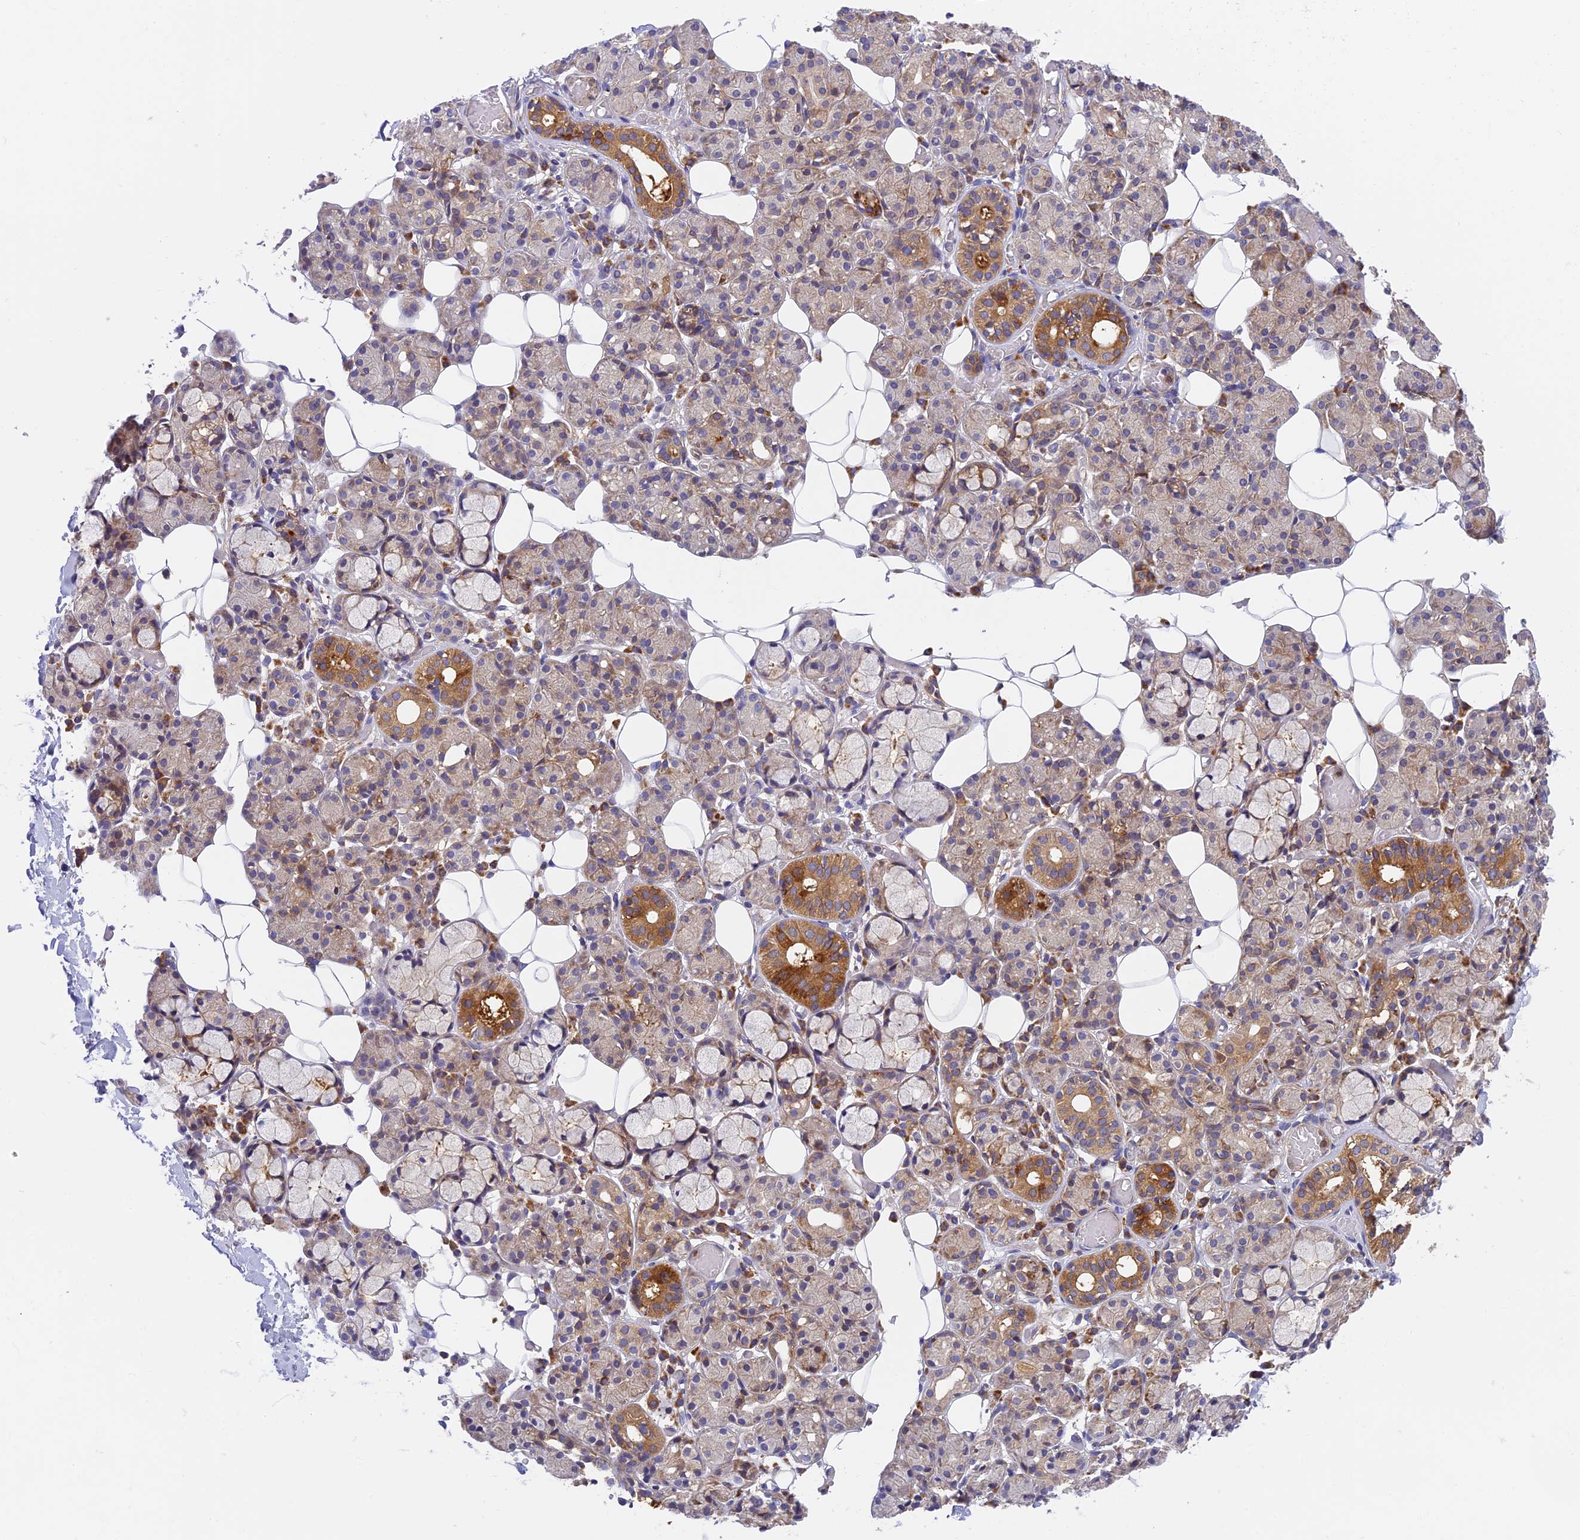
{"staining": {"intensity": "moderate", "quantity": "<25%", "location": "cytoplasmic/membranous"}, "tissue": "salivary gland", "cell_type": "Glandular cells", "image_type": "normal", "snomed": [{"axis": "morphology", "description": "Normal tissue, NOS"}, {"axis": "topography", "description": "Salivary gland"}], "caption": "Salivary gland stained with immunohistochemistry exhibits moderate cytoplasmic/membranous positivity in approximately <25% of glandular cells.", "gene": "IPO5", "patient": {"sex": "male", "age": 63}}